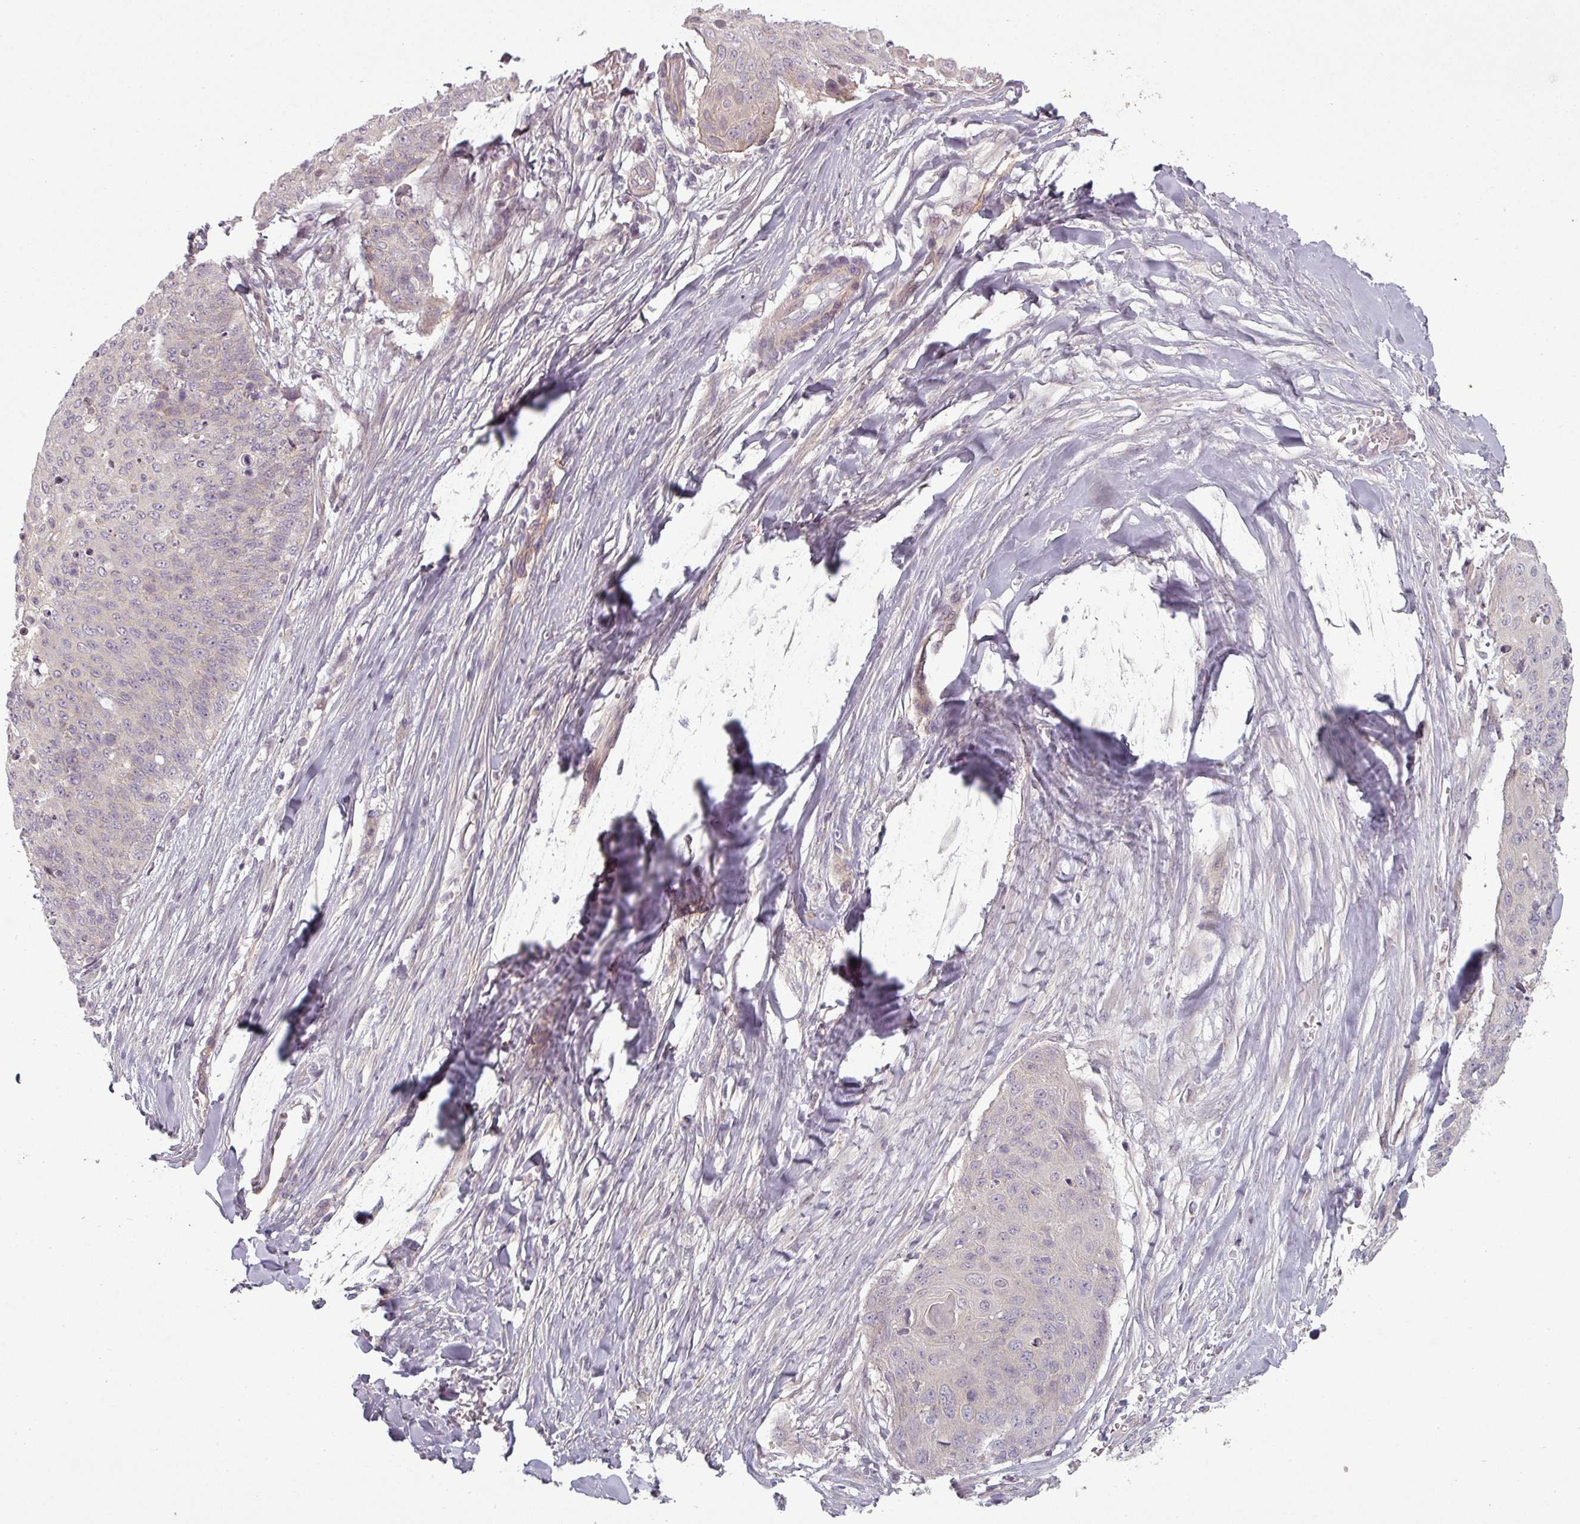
{"staining": {"intensity": "negative", "quantity": "none", "location": "none"}, "tissue": "skin cancer", "cell_type": "Tumor cells", "image_type": "cancer", "snomed": [{"axis": "morphology", "description": "Squamous cell carcinoma, NOS"}, {"axis": "topography", "description": "Skin"}, {"axis": "topography", "description": "Vulva"}], "caption": "IHC histopathology image of neoplastic tissue: squamous cell carcinoma (skin) stained with DAB demonstrates no significant protein positivity in tumor cells. (DAB IHC visualized using brightfield microscopy, high magnification).", "gene": "SLC16A9", "patient": {"sex": "female", "age": 85}}